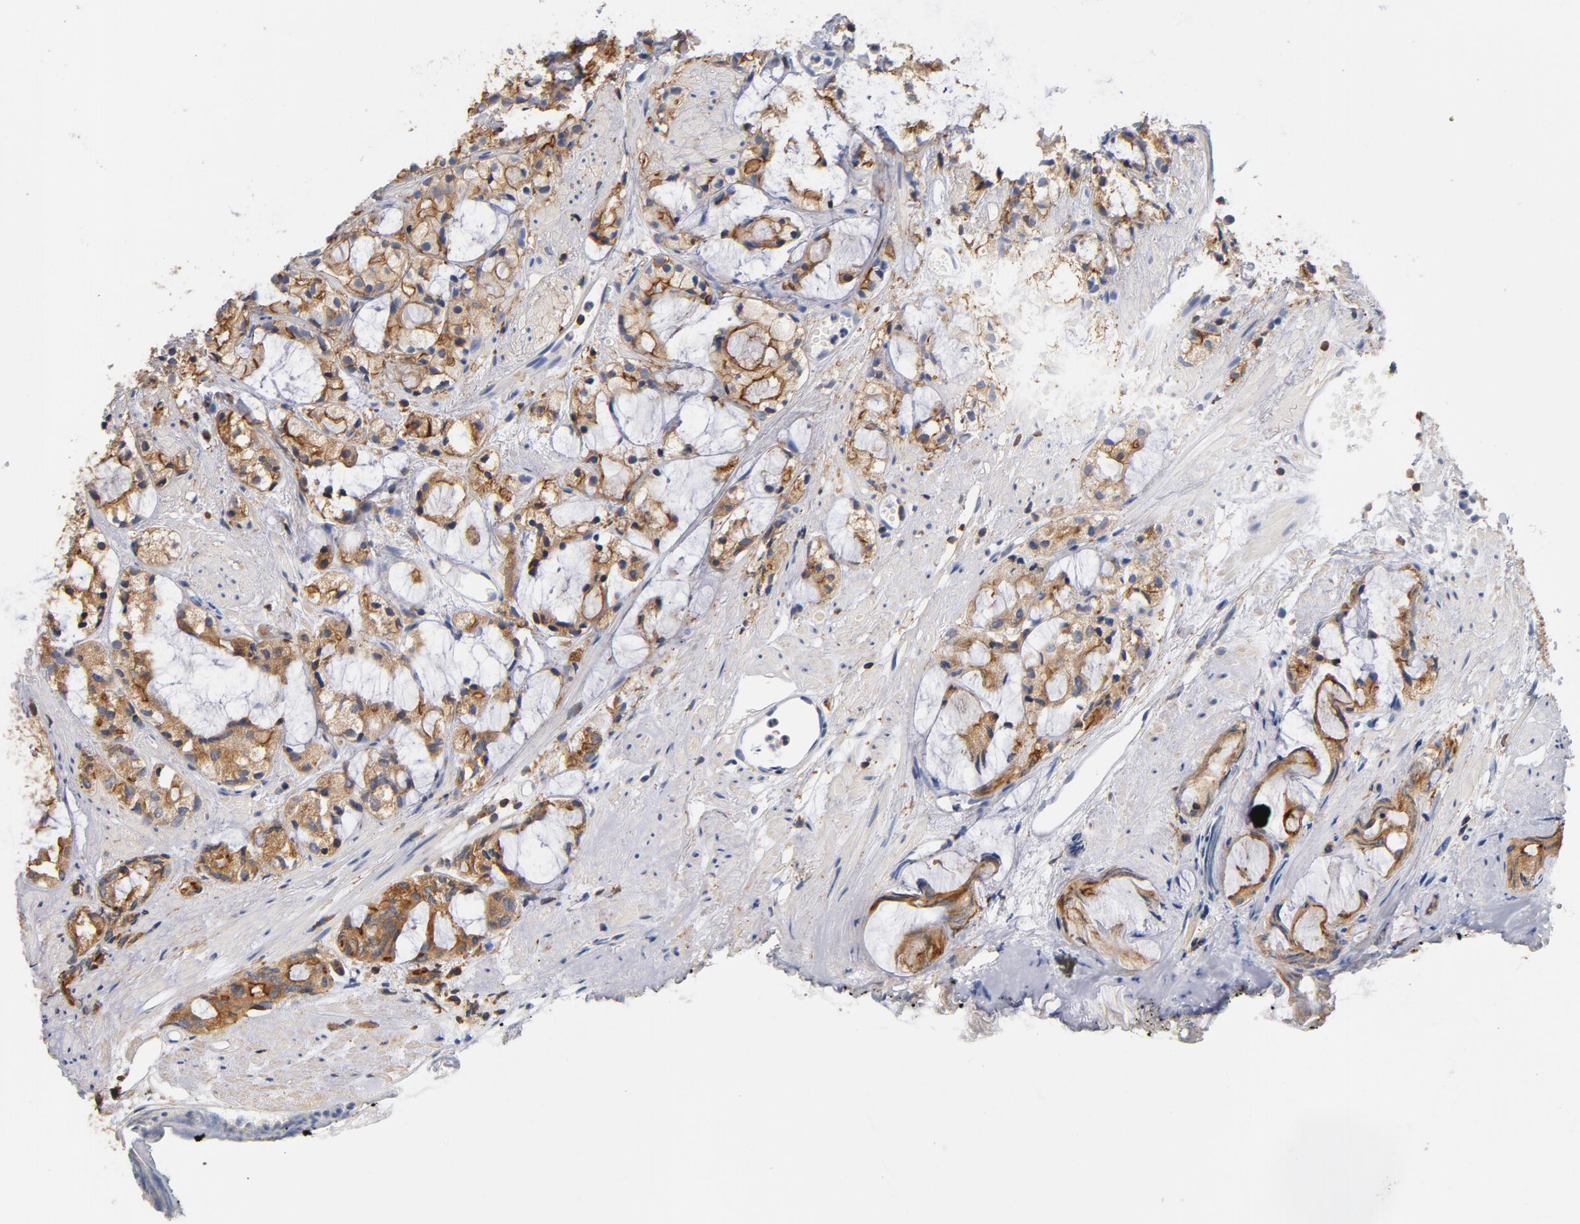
{"staining": {"intensity": "moderate", "quantity": ">75%", "location": "cytoplasmic/membranous"}, "tissue": "prostate cancer", "cell_type": "Tumor cells", "image_type": "cancer", "snomed": [{"axis": "morphology", "description": "Adenocarcinoma, High grade"}, {"axis": "topography", "description": "Prostate"}], "caption": "IHC of prostate adenocarcinoma (high-grade) shows medium levels of moderate cytoplasmic/membranous positivity in approximately >75% of tumor cells.", "gene": "EZR", "patient": {"sex": "male", "age": 85}}